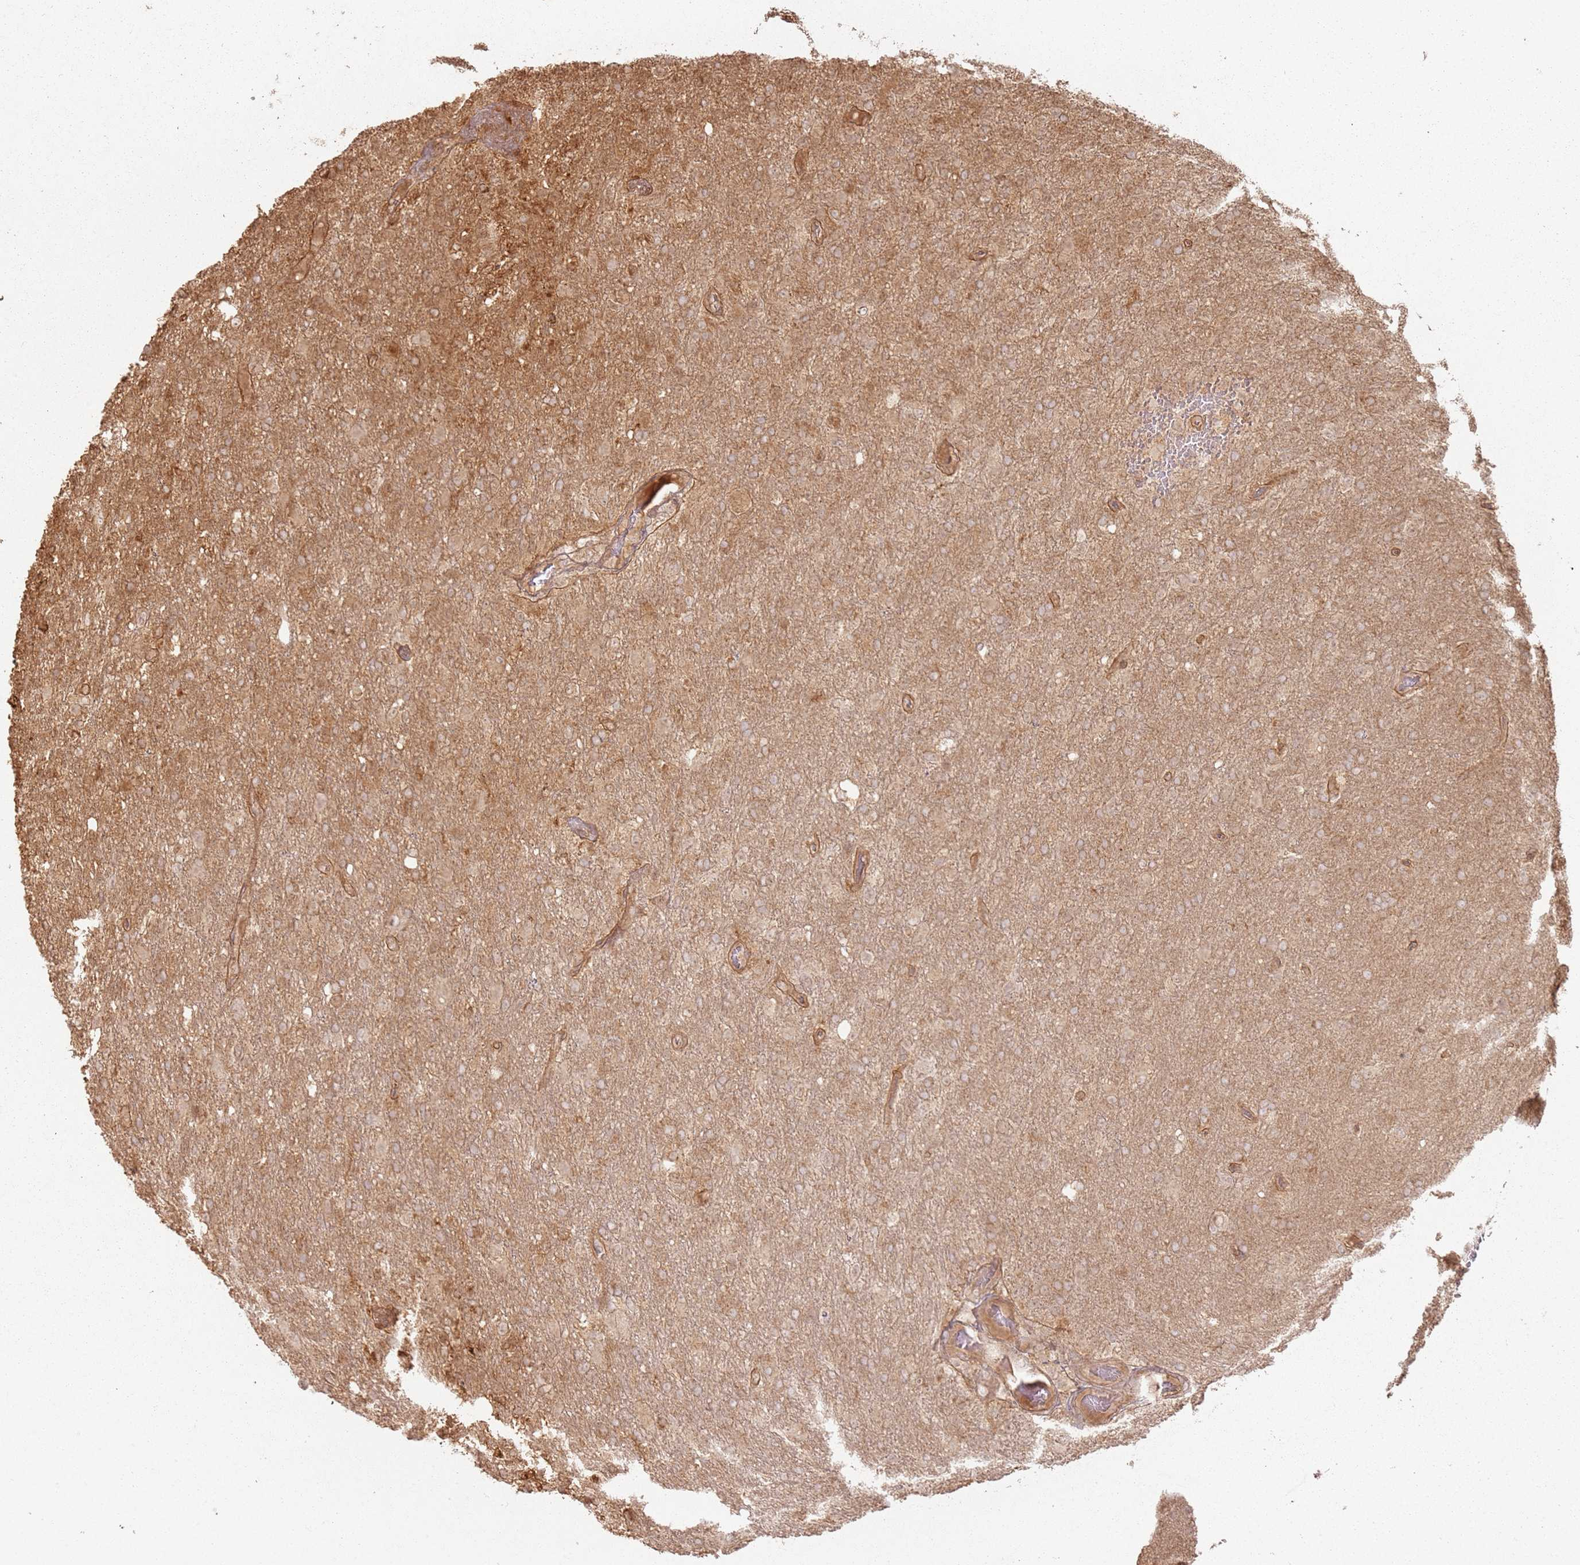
{"staining": {"intensity": "moderate", "quantity": "25%-75%", "location": "cytoplasmic/membranous"}, "tissue": "glioma", "cell_type": "Tumor cells", "image_type": "cancer", "snomed": [{"axis": "morphology", "description": "Glioma, malignant, High grade"}, {"axis": "topography", "description": "Brain"}], "caption": "Immunohistochemical staining of malignant glioma (high-grade) reveals medium levels of moderate cytoplasmic/membranous protein staining in about 25%-75% of tumor cells.", "gene": "ZNF776", "patient": {"sex": "female", "age": 74}}